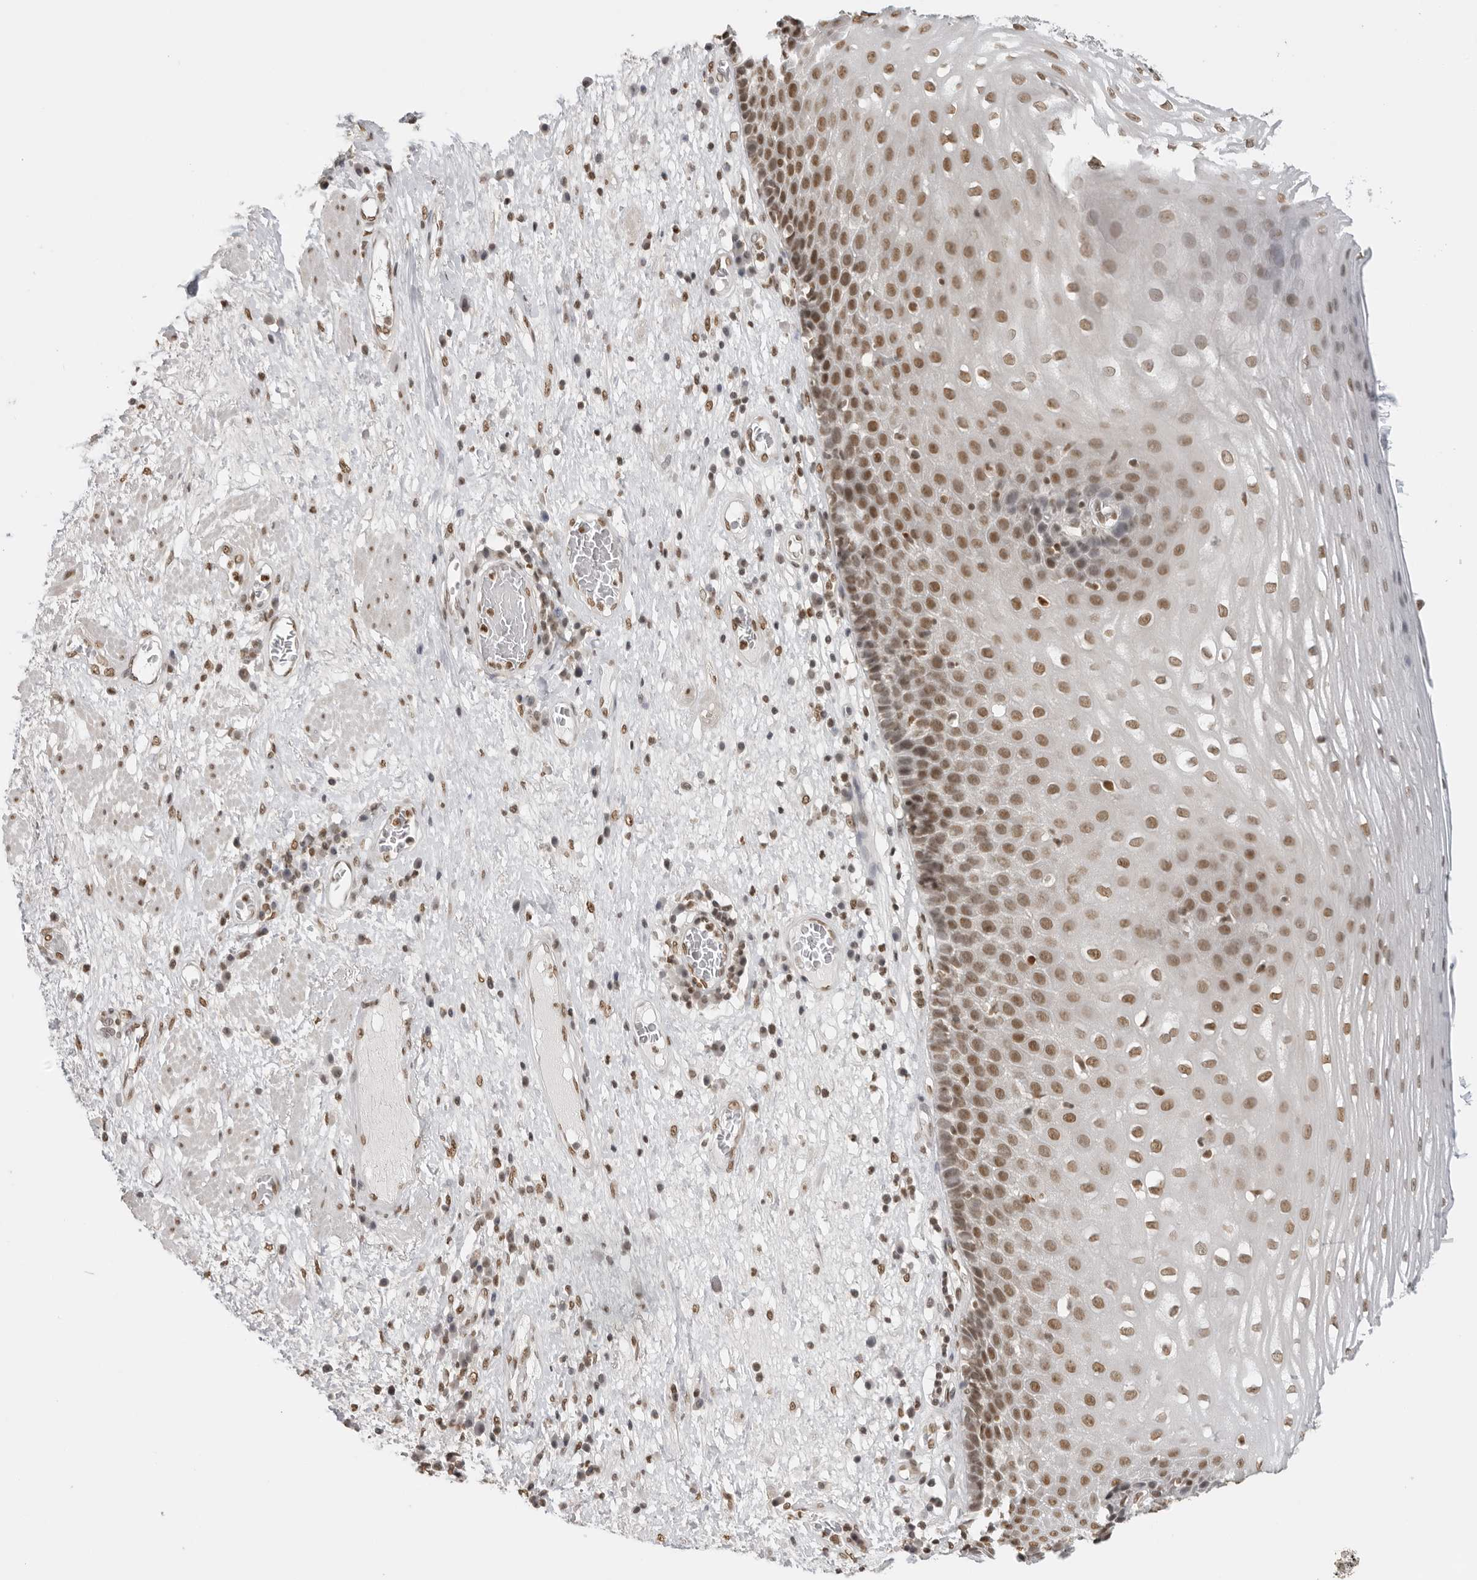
{"staining": {"intensity": "moderate", "quantity": ">75%", "location": "nuclear"}, "tissue": "esophagus", "cell_type": "Squamous epithelial cells", "image_type": "normal", "snomed": [{"axis": "morphology", "description": "Normal tissue, NOS"}, {"axis": "morphology", "description": "Adenocarcinoma, NOS"}, {"axis": "topography", "description": "Esophagus"}], "caption": "Immunohistochemistry (DAB) staining of normal esophagus reveals moderate nuclear protein expression in about >75% of squamous epithelial cells. (DAB (3,3'-diaminobenzidine) IHC, brown staining for protein, blue staining for nuclei).", "gene": "RPA2", "patient": {"sex": "male", "age": 62}}